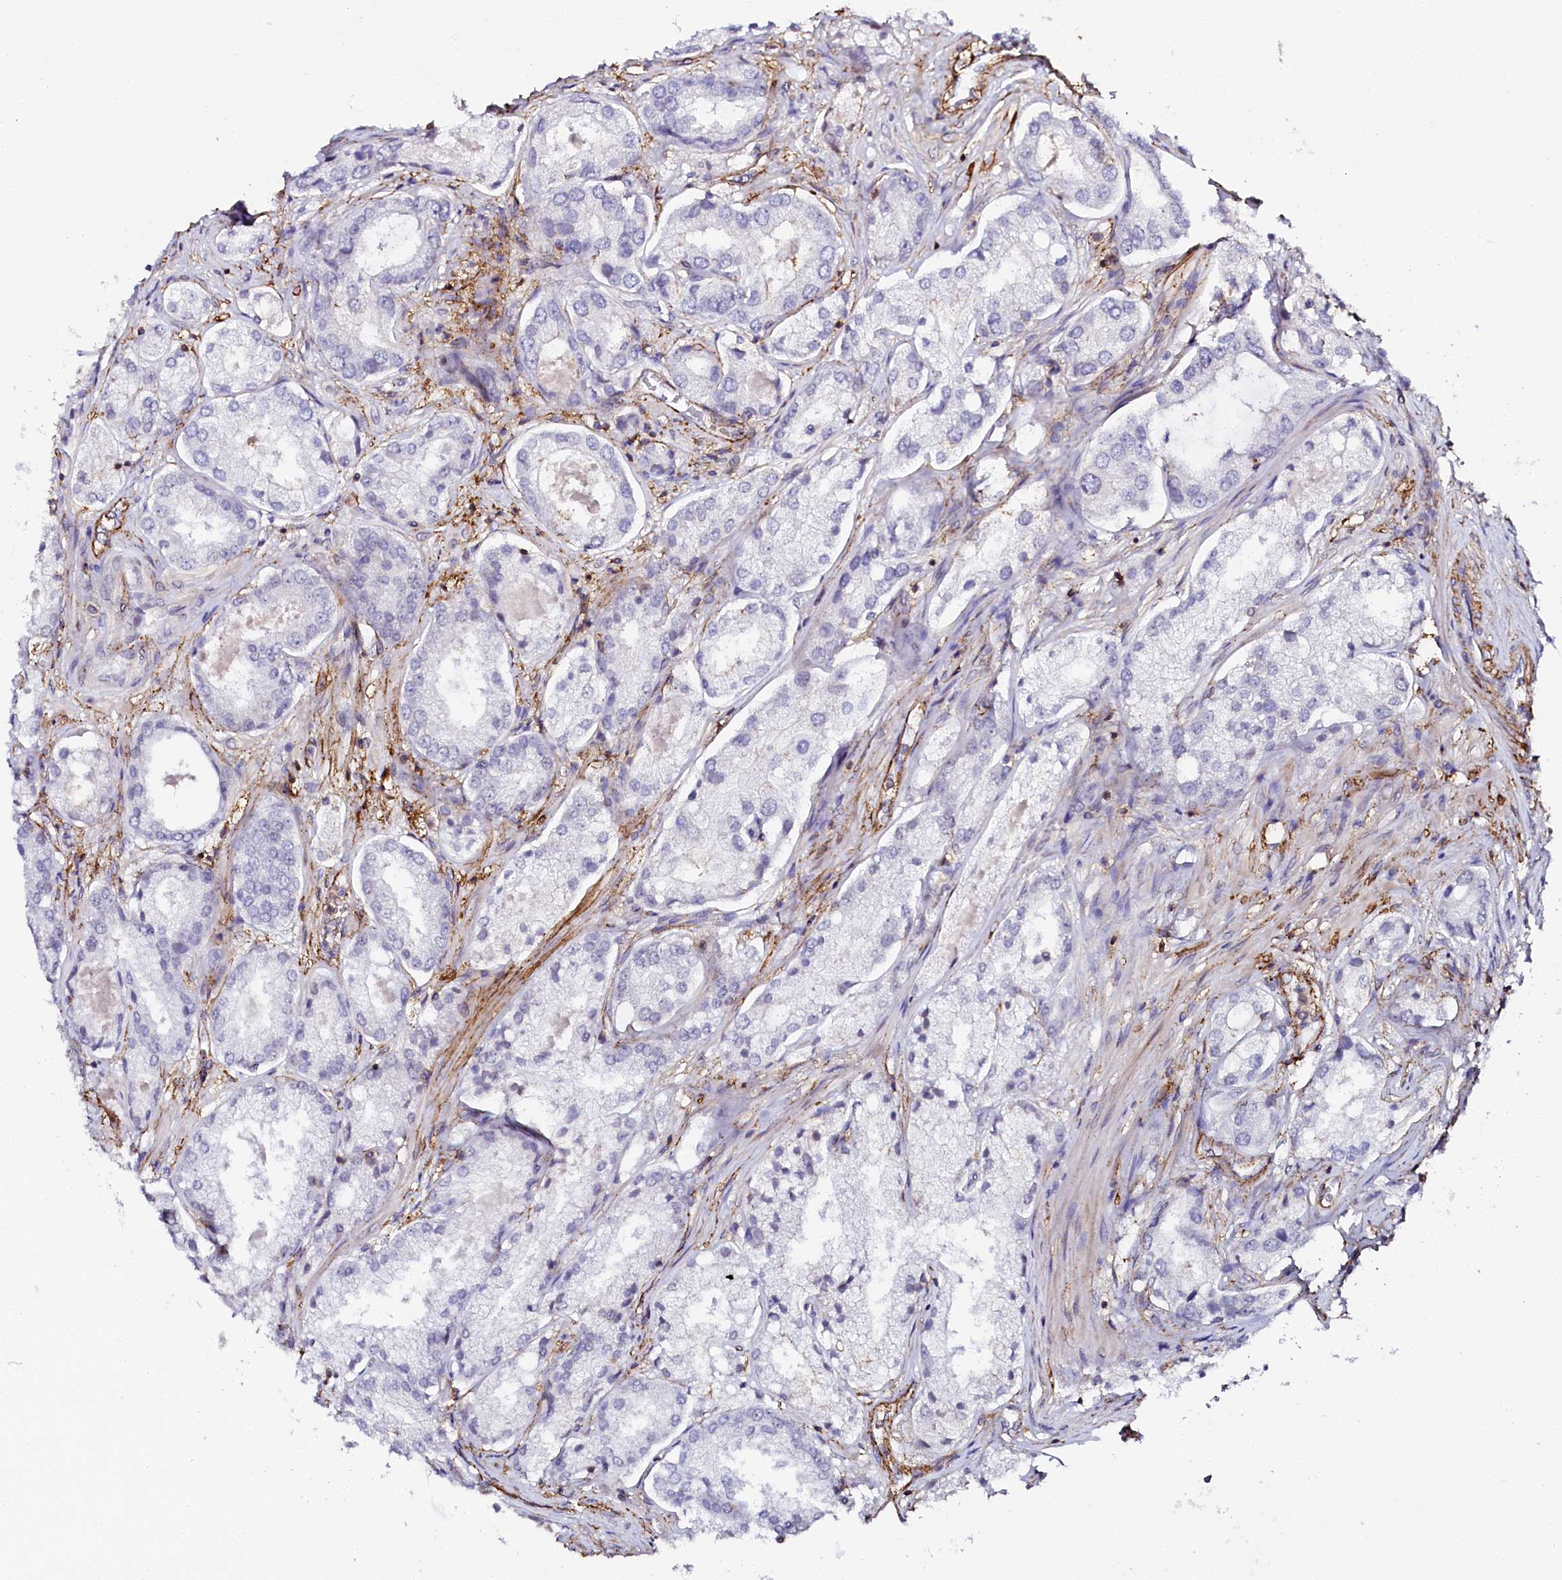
{"staining": {"intensity": "negative", "quantity": "none", "location": "none"}, "tissue": "prostate cancer", "cell_type": "Tumor cells", "image_type": "cancer", "snomed": [{"axis": "morphology", "description": "Adenocarcinoma, Low grade"}, {"axis": "topography", "description": "Prostate"}], "caption": "Immunohistochemical staining of human prostate low-grade adenocarcinoma exhibits no significant expression in tumor cells. (Immunohistochemistry (ihc), brightfield microscopy, high magnification).", "gene": "AAAS", "patient": {"sex": "male", "age": 68}}